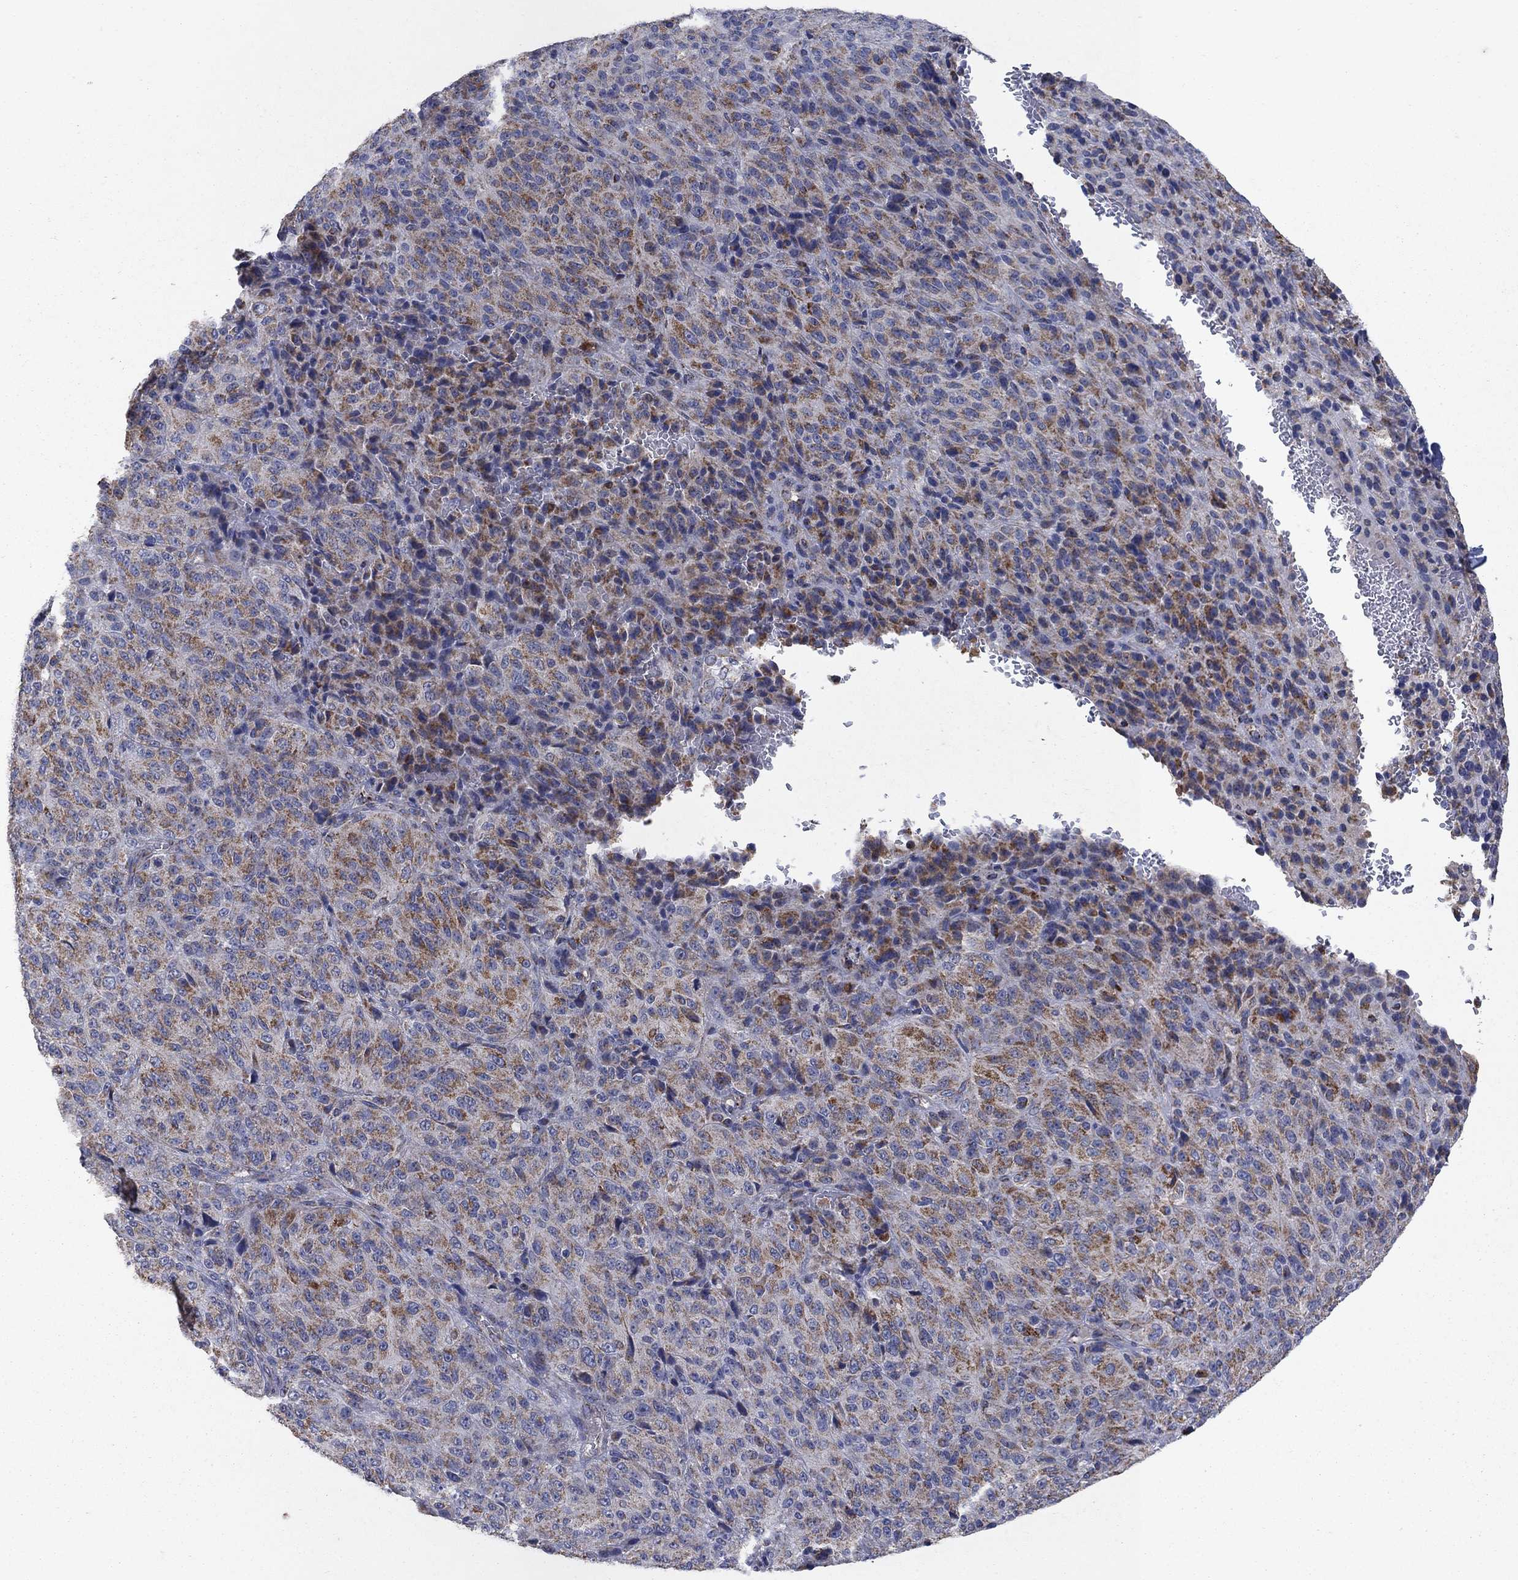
{"staining": {"intensity": "moderate", "quantity": "25%-75%", "location": "cytoplasmic/membranous"}, "tissue": "melanoma", "cell_type": "Tumor cells", "image_type": "cancer", "snomed": [{"axis": "morphology", "description": "Malignant melanoma, Metastatic site"}, {"axis": "topography", "description": "Brain"}], "caption": "Tumor cells reveal medium levels of moderate cytoplasmic/membranous staining in approximately 25%-75% of cells in malignant melanoma (metastatic site). Using DAB (brown) and hematoxylin (blue) stains, captured at high magnification using brightfield microscopy.", "gene": "PNPLA2", "patient": {"sex": "female", "age": 56}}